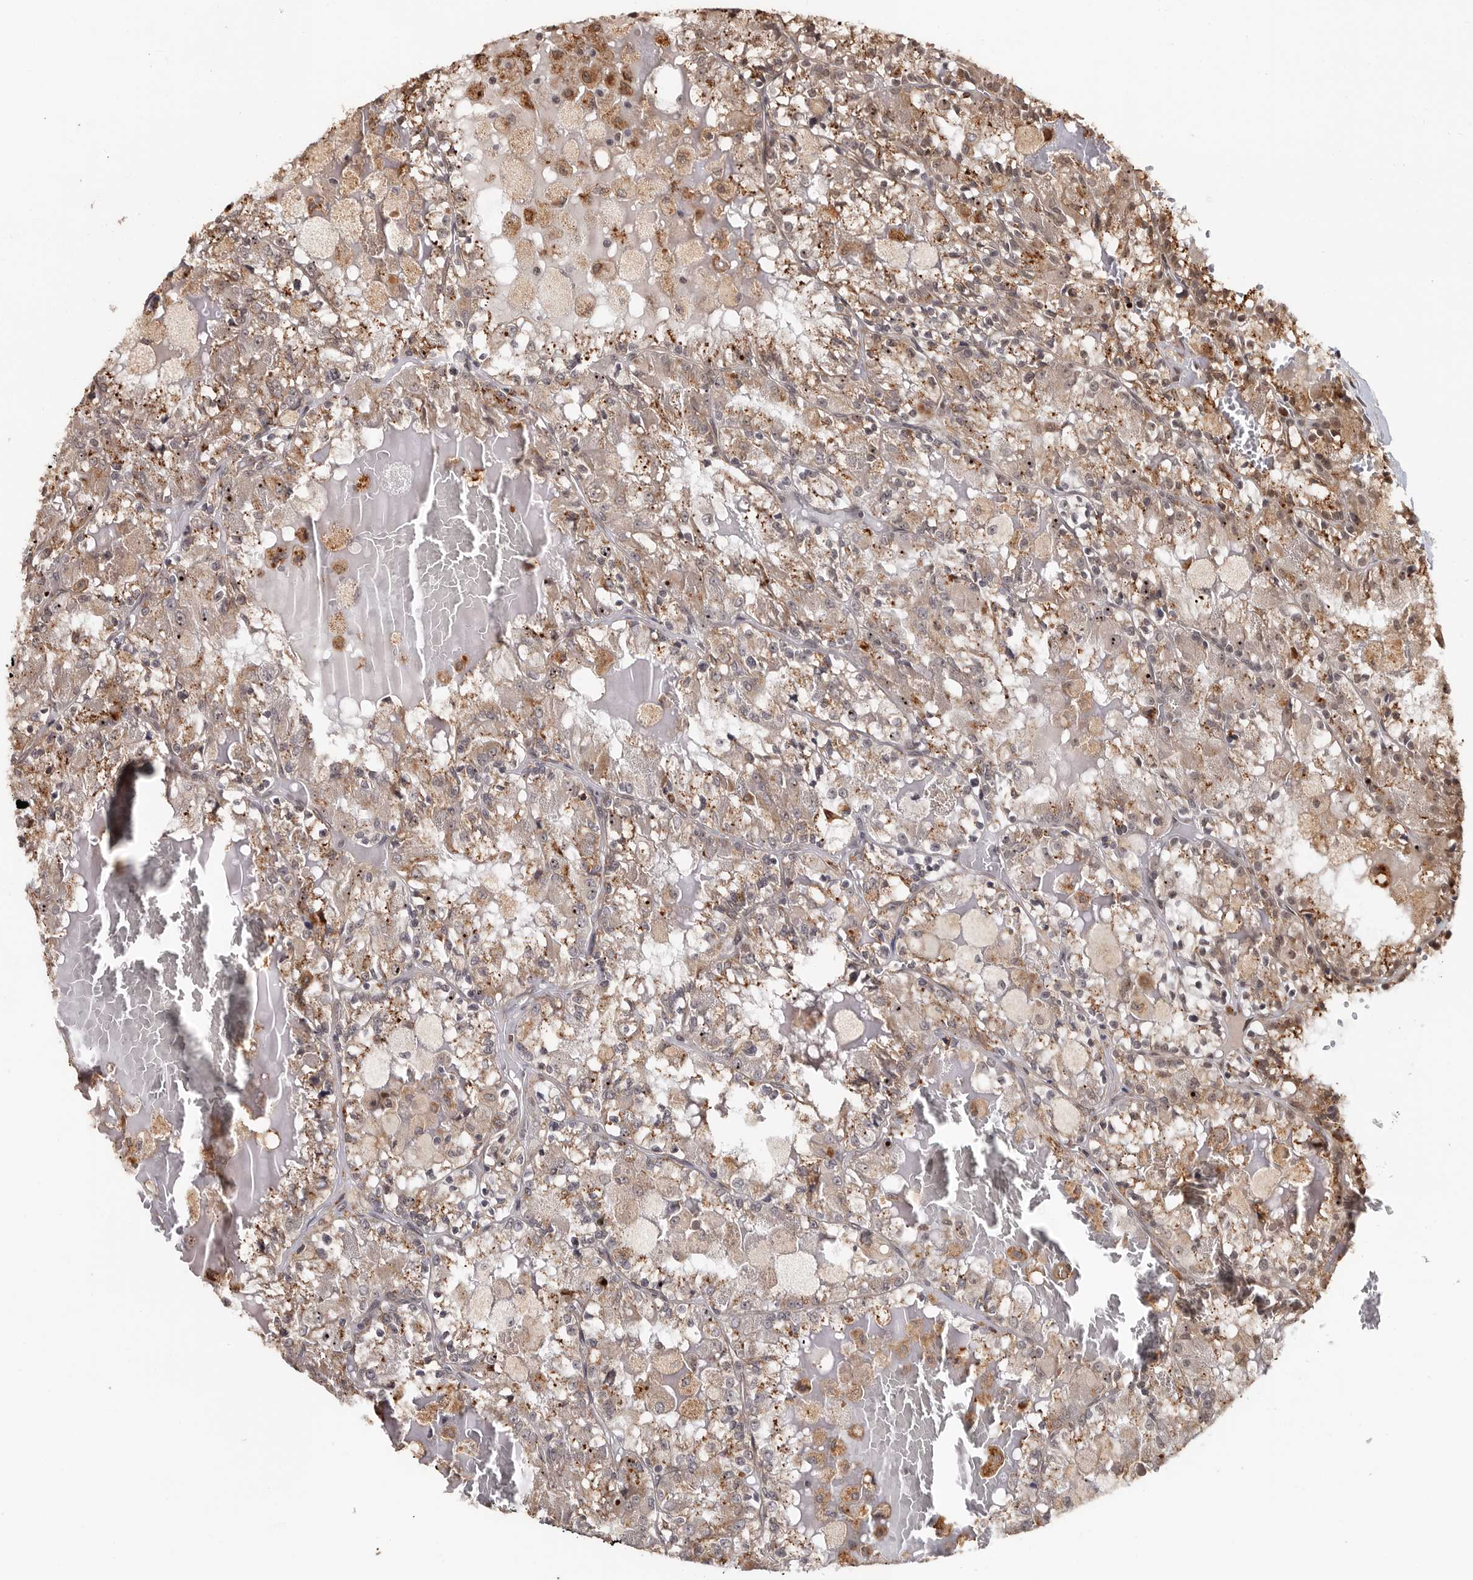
{"staining": {"intensity": "weak", "quantity": ">75%", "location": "cytoplasmic/membranous"}, "tissue": "renal cancer", "cell_type": "Tumor cells", "image_type": "cancer", "snomed": [{"axis": "morphology", "description": "Adenocarcinoma, NOS"}, {"axis": "topography", "description": "Kidney"}], "caption": "The photomicrograph displays immunohistochemical staining of renal cancer. There is weak cytoplasmic/membranous staining is identified in about >75% of tumor cells.", "gene": "ZNF83", "patient": {"sex": "female", "age": 56}}